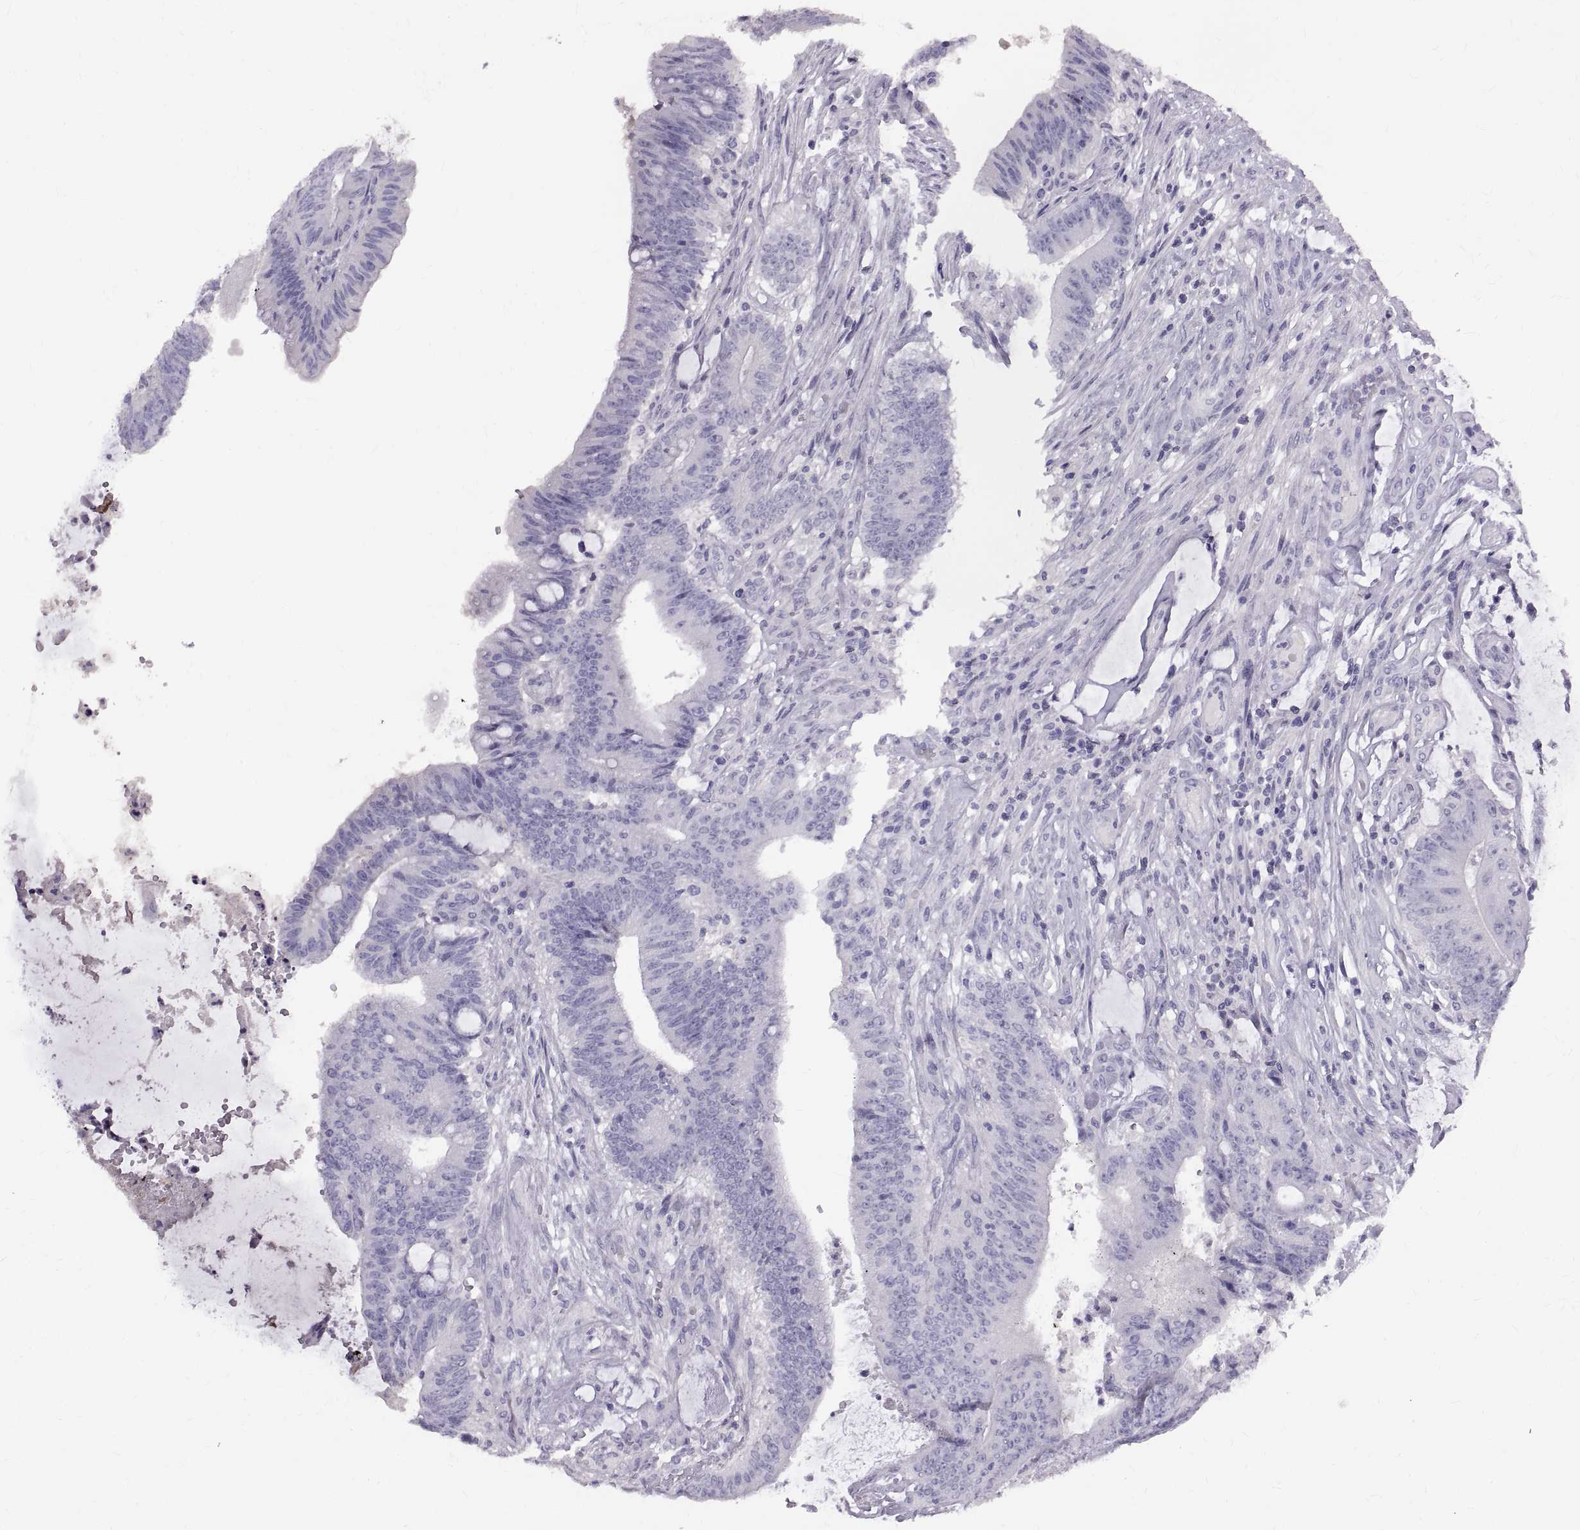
{"staining": {"intensity": "negative", "quantity": "none", "location": "none"}, "tissue": "colorectal cancer", "cell_type": "Tumor cells", "image_type": "cancer", "snomed": [{"axis": "morphology", "description": "Adenocarcinoma, NOS"}, {"axis": "topography", "description": "Colon"}], "caption": "Immunohistochemical staining of adenocarcinoma (colorectal) shows no significant staining in tumor cells. (DAB IHC visualized using brightfield microscopy, high magnification).", "gene": "WFDC8", "patient": {"sex": "female", "age": 43}}